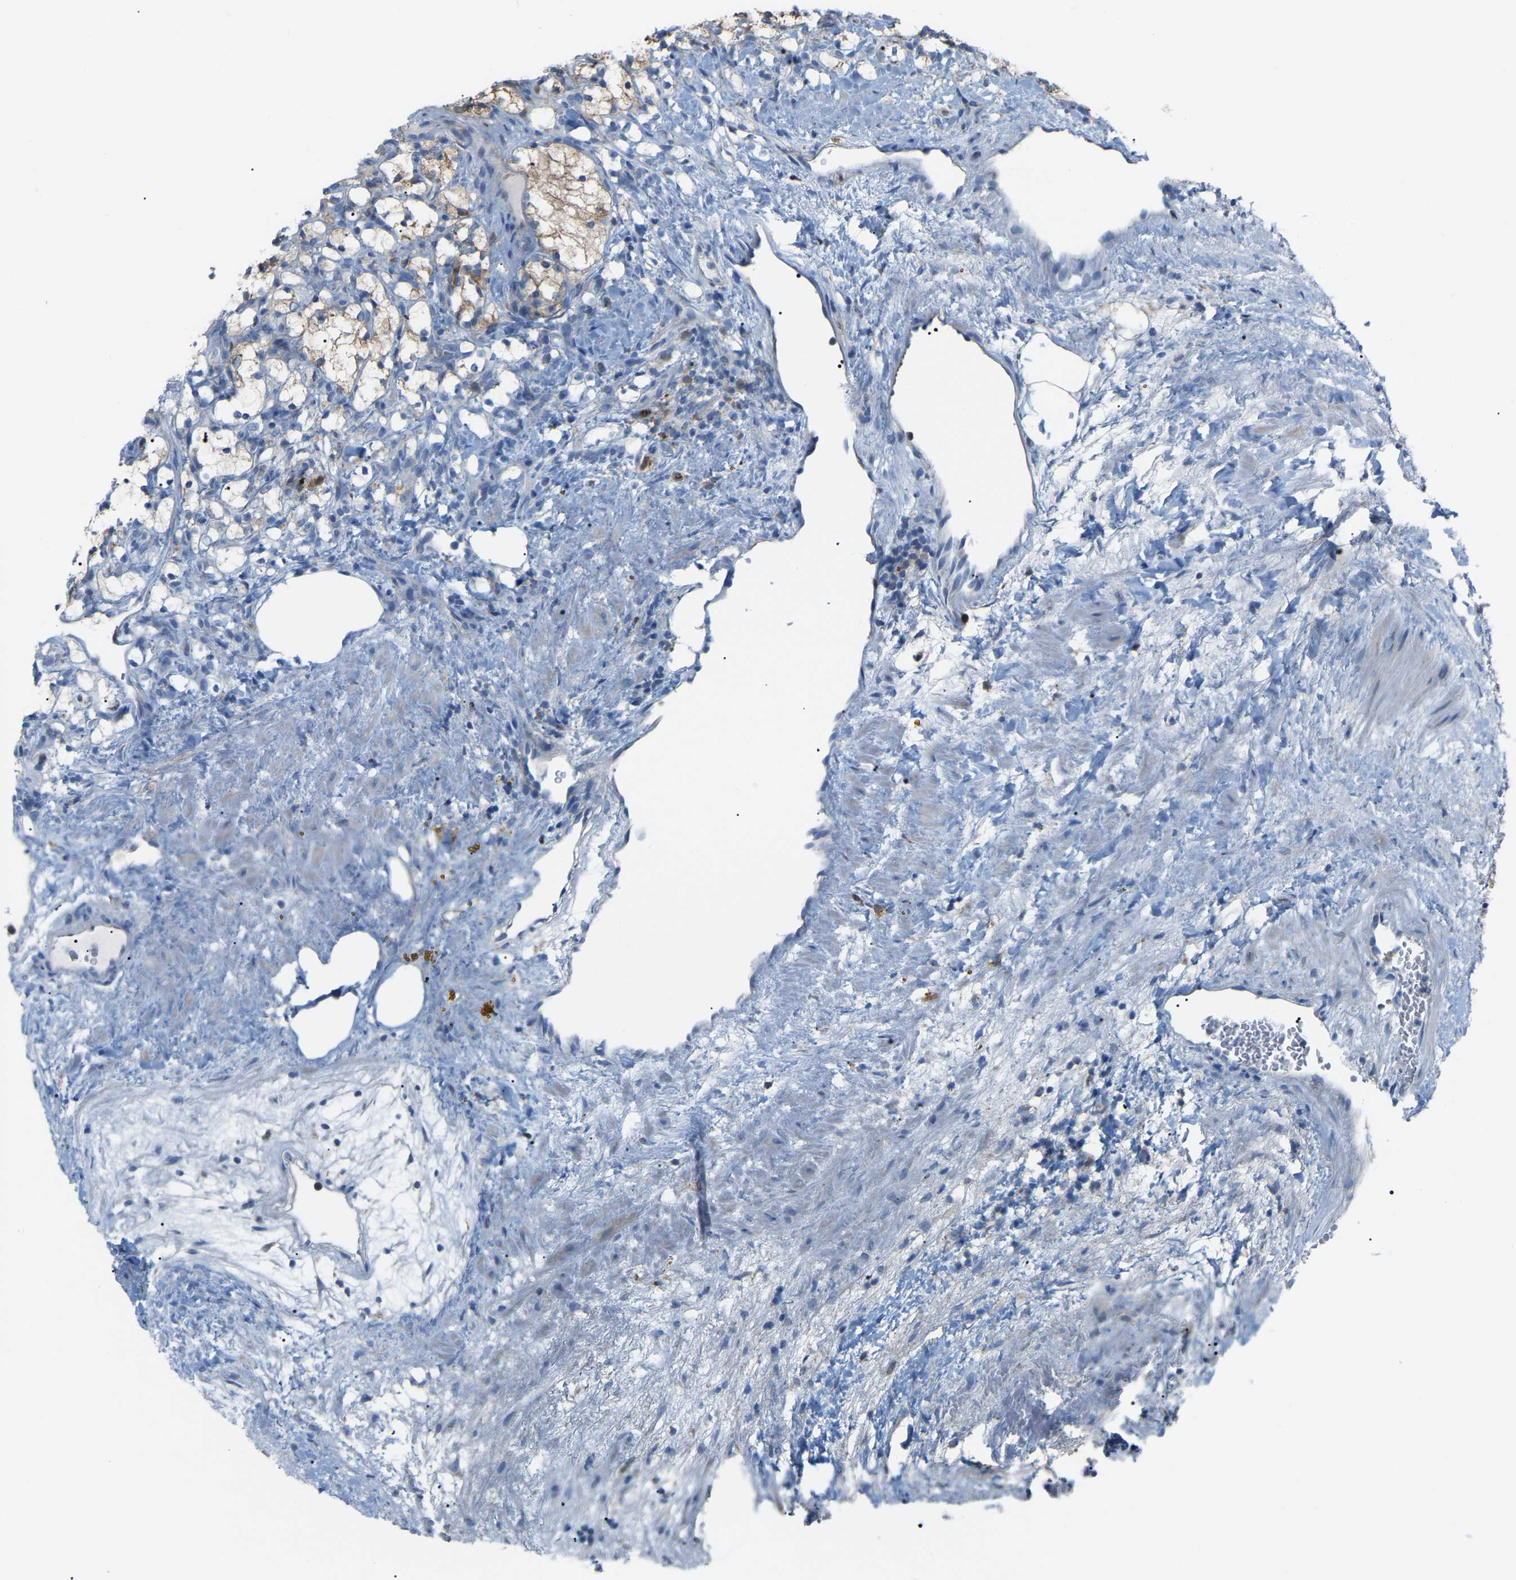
{"staining": {"intensity": "moderate", "quantity": "25%-75%", "location": "cytoplasmic/membranous"}, "tissue": "renal cancer", "cell_type": "Tumor cells", "image_type": "cancer", "snomed": [{"axis": "morphology", "description": "Adenocarcinoma, NOS"}, {"axis": "topography", "description": "Kidney"}], "caption": "Immunohistochemistry of human adenocarcinoma (renal) demonstrates medium levels of moderate cytoplasmic/membranous staining in about 25%-75% of tumor cells. Nuclei are stained in blue.", "gene": "CROT", "patient": {"sex": "female", "age": 69}}